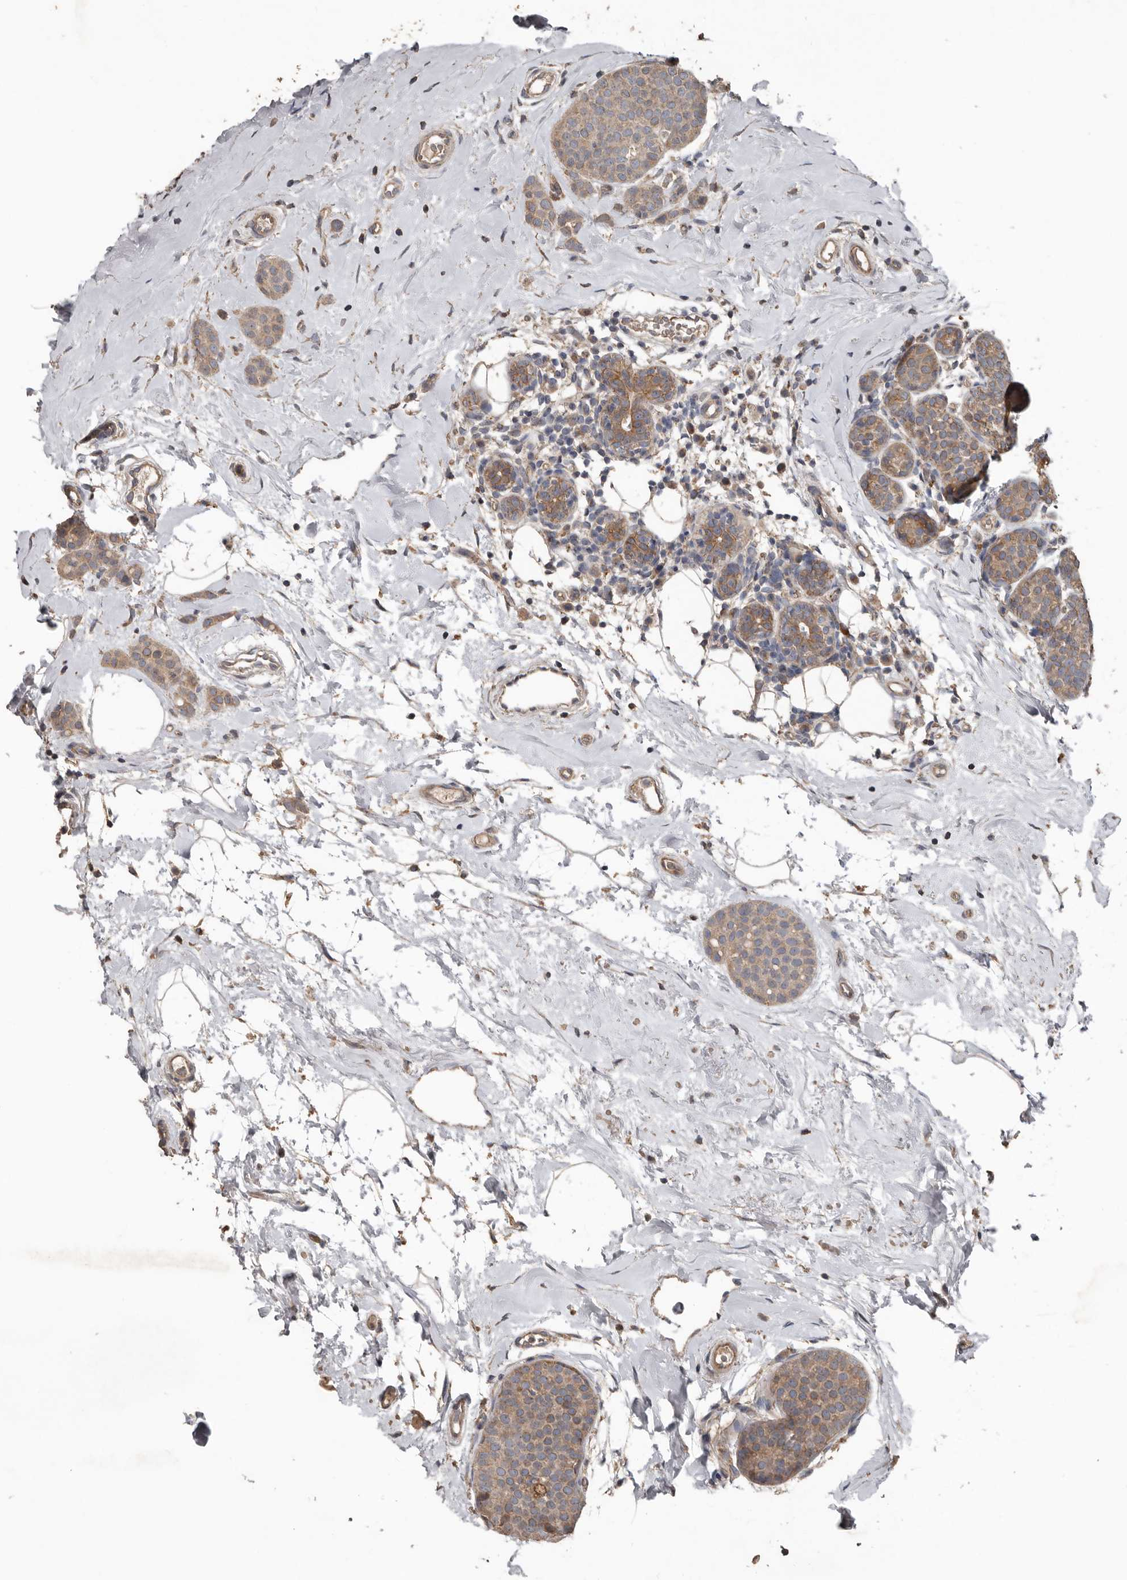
{"staining": {"intensity": "moderate", "quantity": ">75%", "location": "cytoplasmic/membranous"}, "tissue": "breast cancer", "cell_type": "Tumor cells", "image_type": "cancer", "snomed": [{"axis": "morphology", "description": "Lobular carcinoma, in situ"}, {"axis": "morphology", "description": "Lobular carcinoma"}, {"axis": "topography", "description": "Breast"}], "caption": "DAB (3,3'-diaminobenzidine) immunohistochemical staining of breast cancer (lobular carcinoma in situ) exhibits moderate cytoplasmic/membranous protein staining in about >75% of tumor cells. Ihc stains the protein of interest in brown and the nuclei are stained blue.", "gene": "HYAL4", "patient": {"sex": "female", "age": 41}}